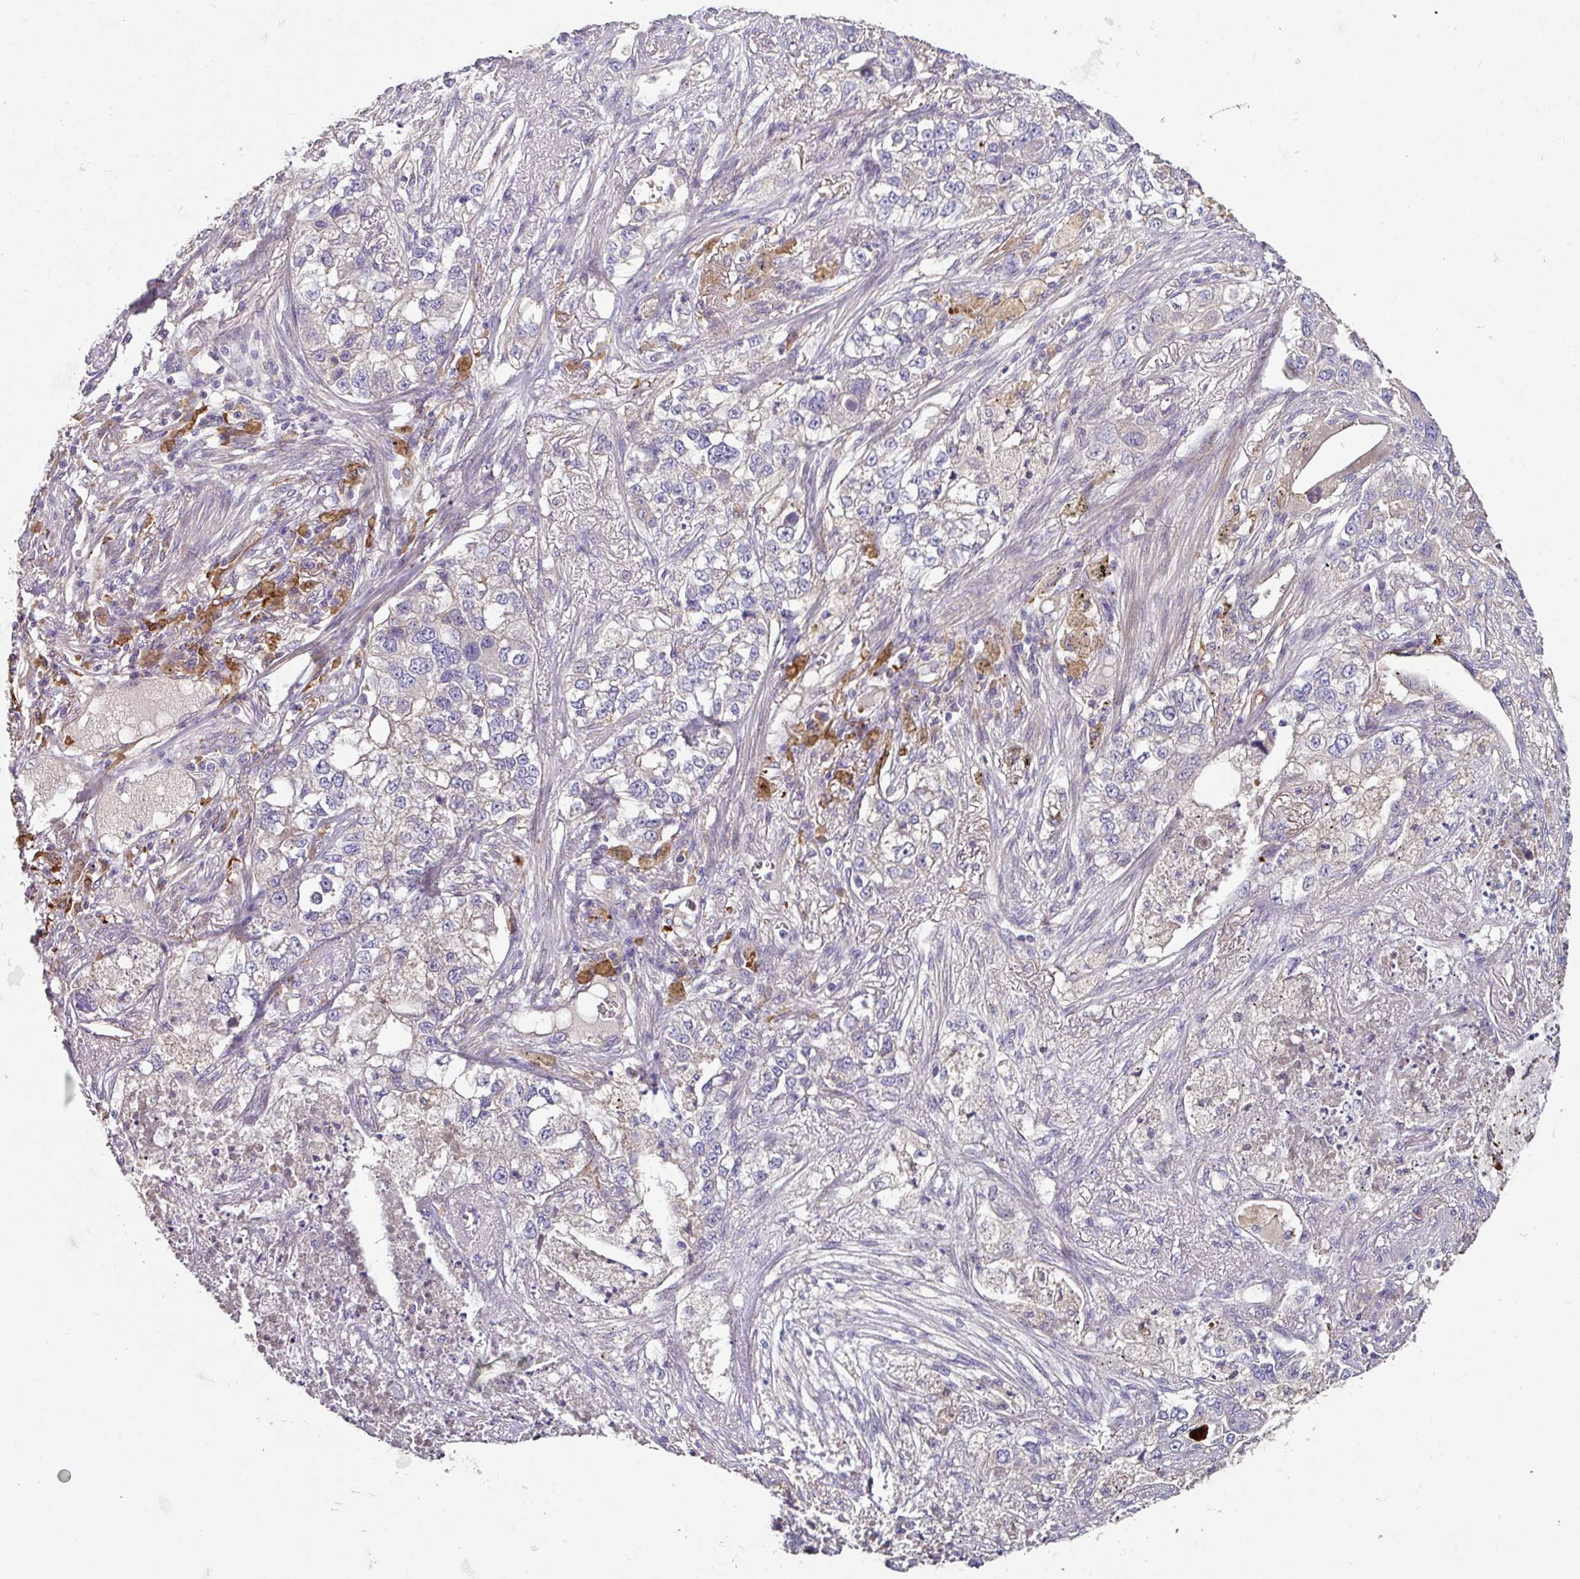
{"staining": {"intensity": "negative", "quantity": "none", "location": "none"}, "tissue": "lung cancer", "cell_type": "Tumor cells", "image_type": "cancer", "snomed": [{"axis": "morphology", "description": "Adenocarcinoma, NOS"}, {"axis": "topography", "description": "Lung"}], "caption": "The histopathology image exhibits no significant positivity in tumor cells of adenocarcinoma (lung). The staining was performed using DAB (3,3'-diaminobenzidine) to visualize the protein expression in brown, while the nuclei were stained in blue with hematoxylin (Magnification: 20x).", "gene": "C4orf48", "patient": {"sex": "male", "age": 49}}